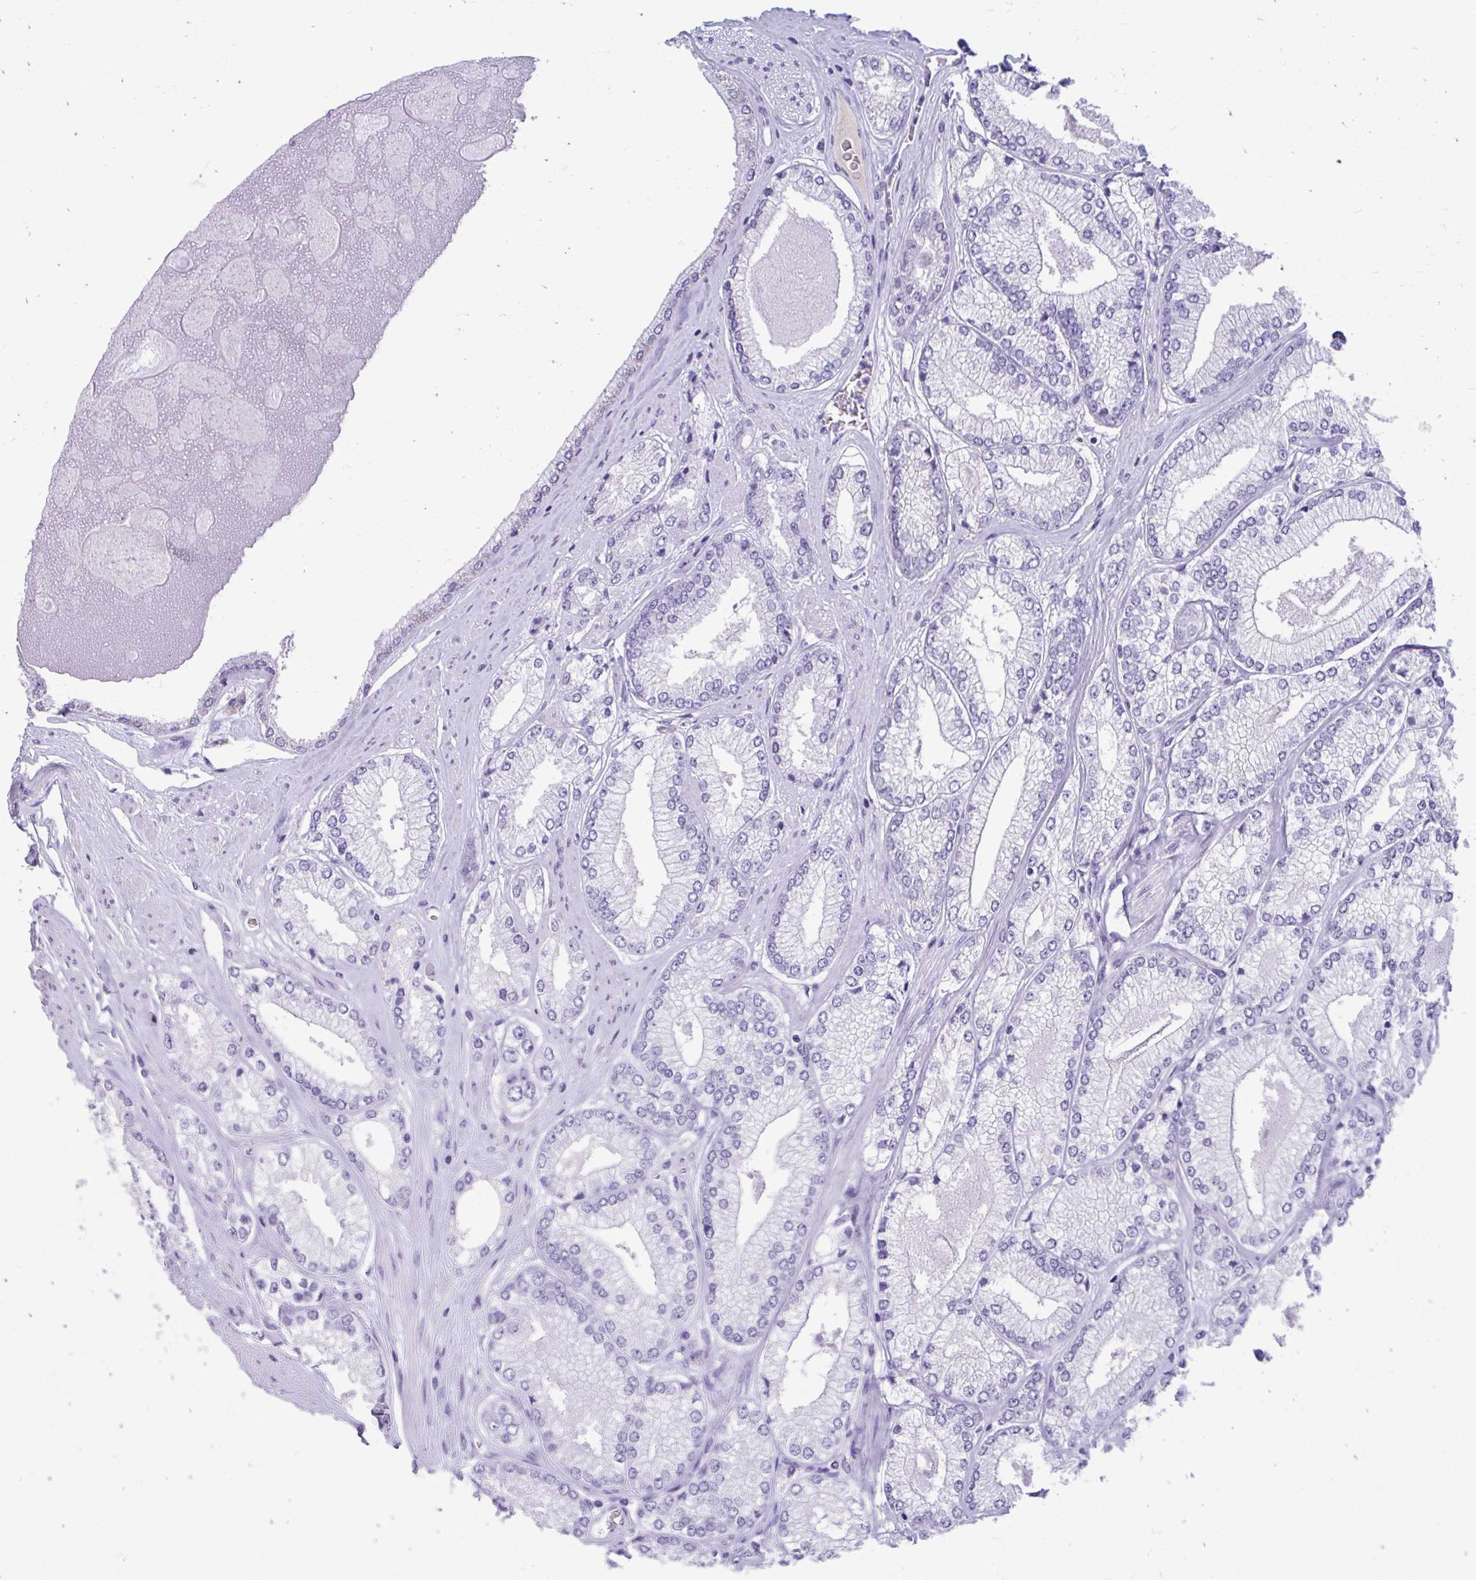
{"staining": {"intensity": "negative", "quantity": "none", "location": "none"}, "tissue": "prostate cancer", "cell_type": "Tumor cells", "image_type": "cancer", "snomed": [{"axis": "morphology", "description": "Adenocarcinoma, Low grade"}, {"axis": "topography", "description": "Prostate"}], "caption": "Histopathology image shows no significant protein positivity in tumor cells of prostate cancer (adenocarcinoma (low-grade)). Brightfield microscopy of immunohistochemistry (IHC) stained with DAB (3,3'-diaminobenzidine) (brown) and hematoxylin (blue), captured at high magnification.", "gene": "SMIM9", "patient": {"sex": "male", "age": 67}}